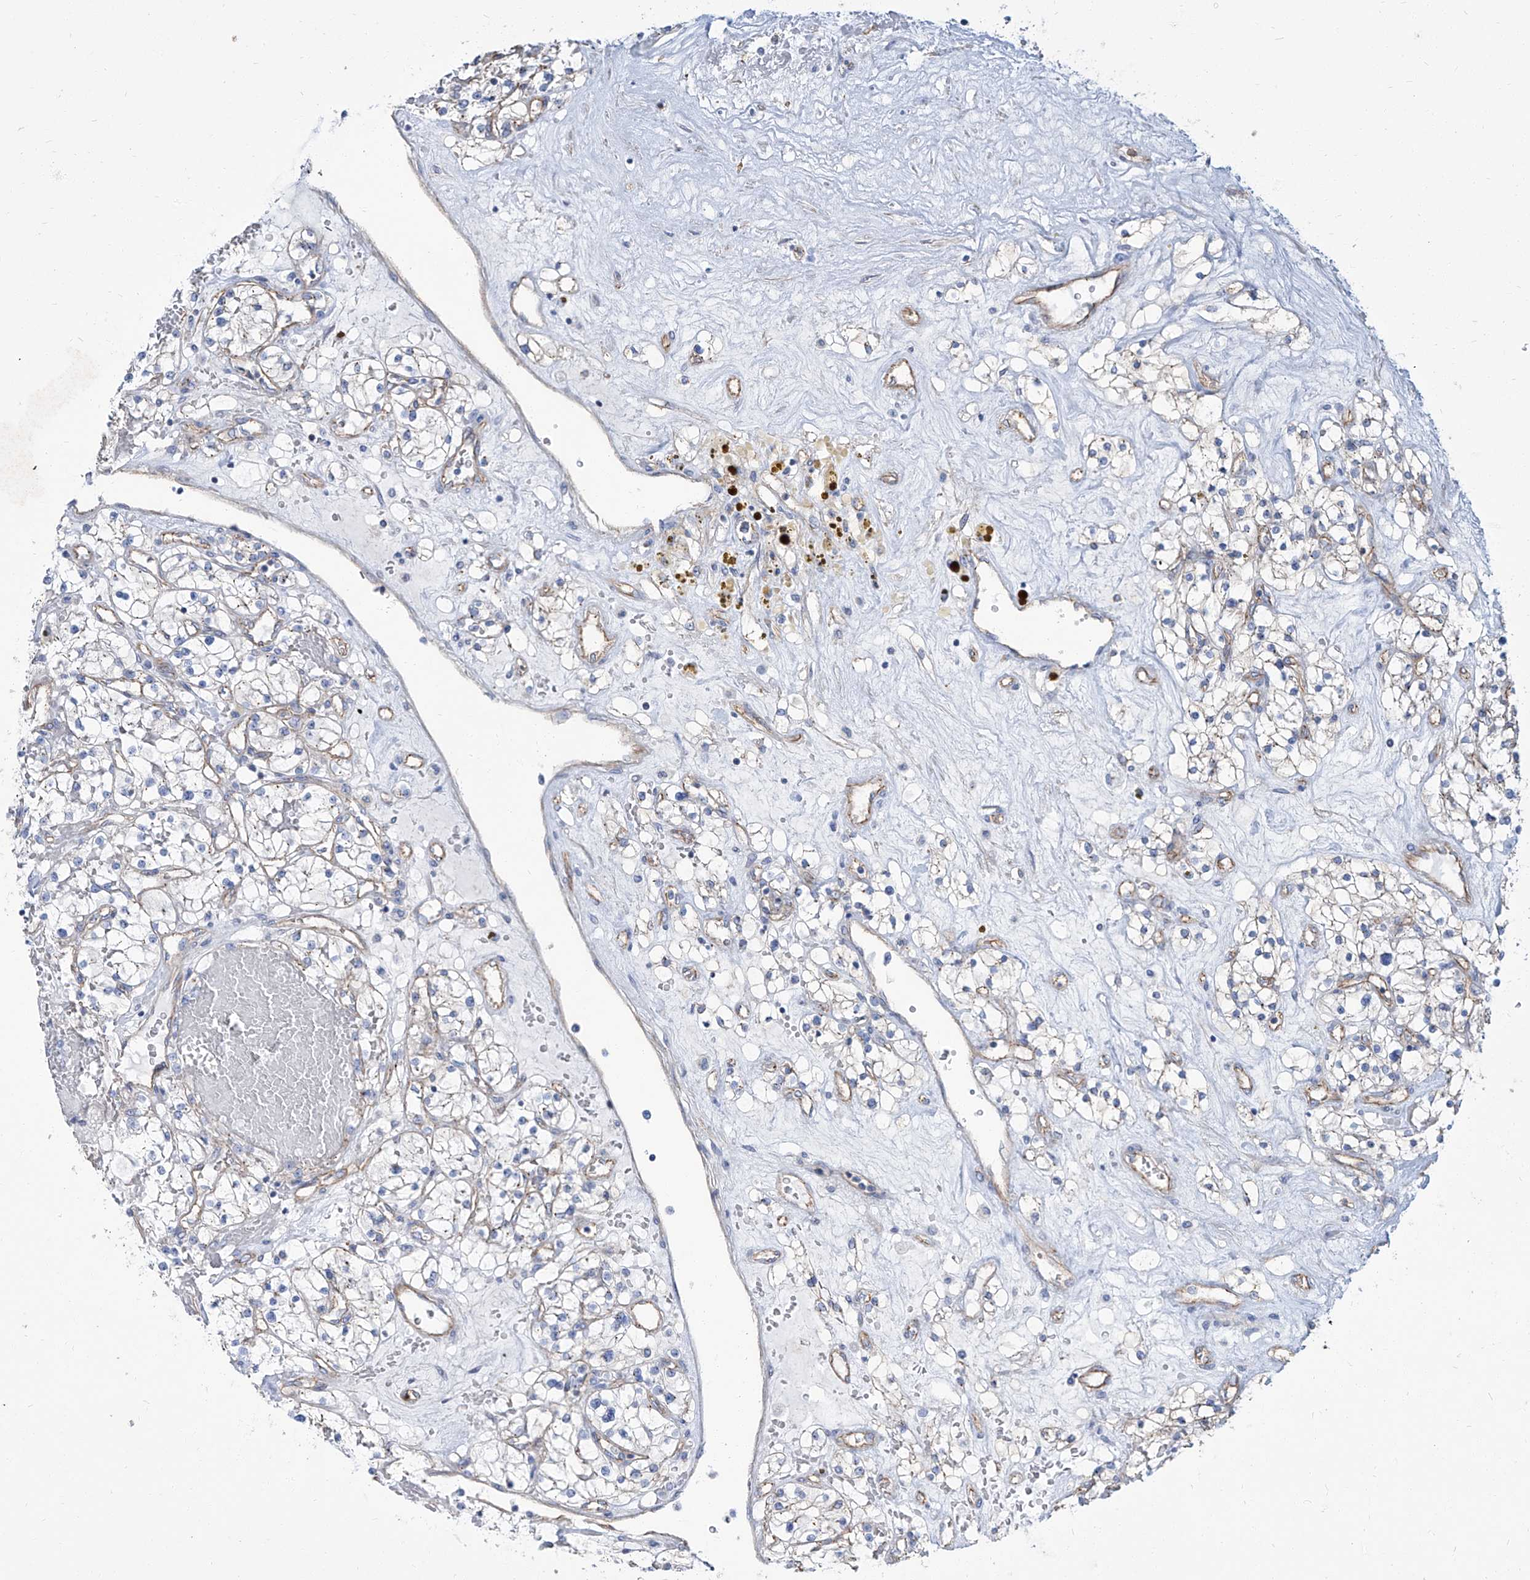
{"staining": {"intensity": "weak", "quantity": "<25%", "location": "cytoplasmic/membranous"}, "tissue": "renal cancer", "cell_type": "Tumor cells", "image_type": "cancer", "snomed": [{"axis": "morphology", "description": "Normal tissue, NOS"}, {"axis": "morphology", "description": "Adenocarcinoma, NOS"}, {"axis": "topography", "description": "Kidney"}], "caption": "There is no significant positivity in tumor cells of renal cancer (adenocarcinoma).", "gene": "TXLNB", "patient": {"sex": "male", "age": 68}}